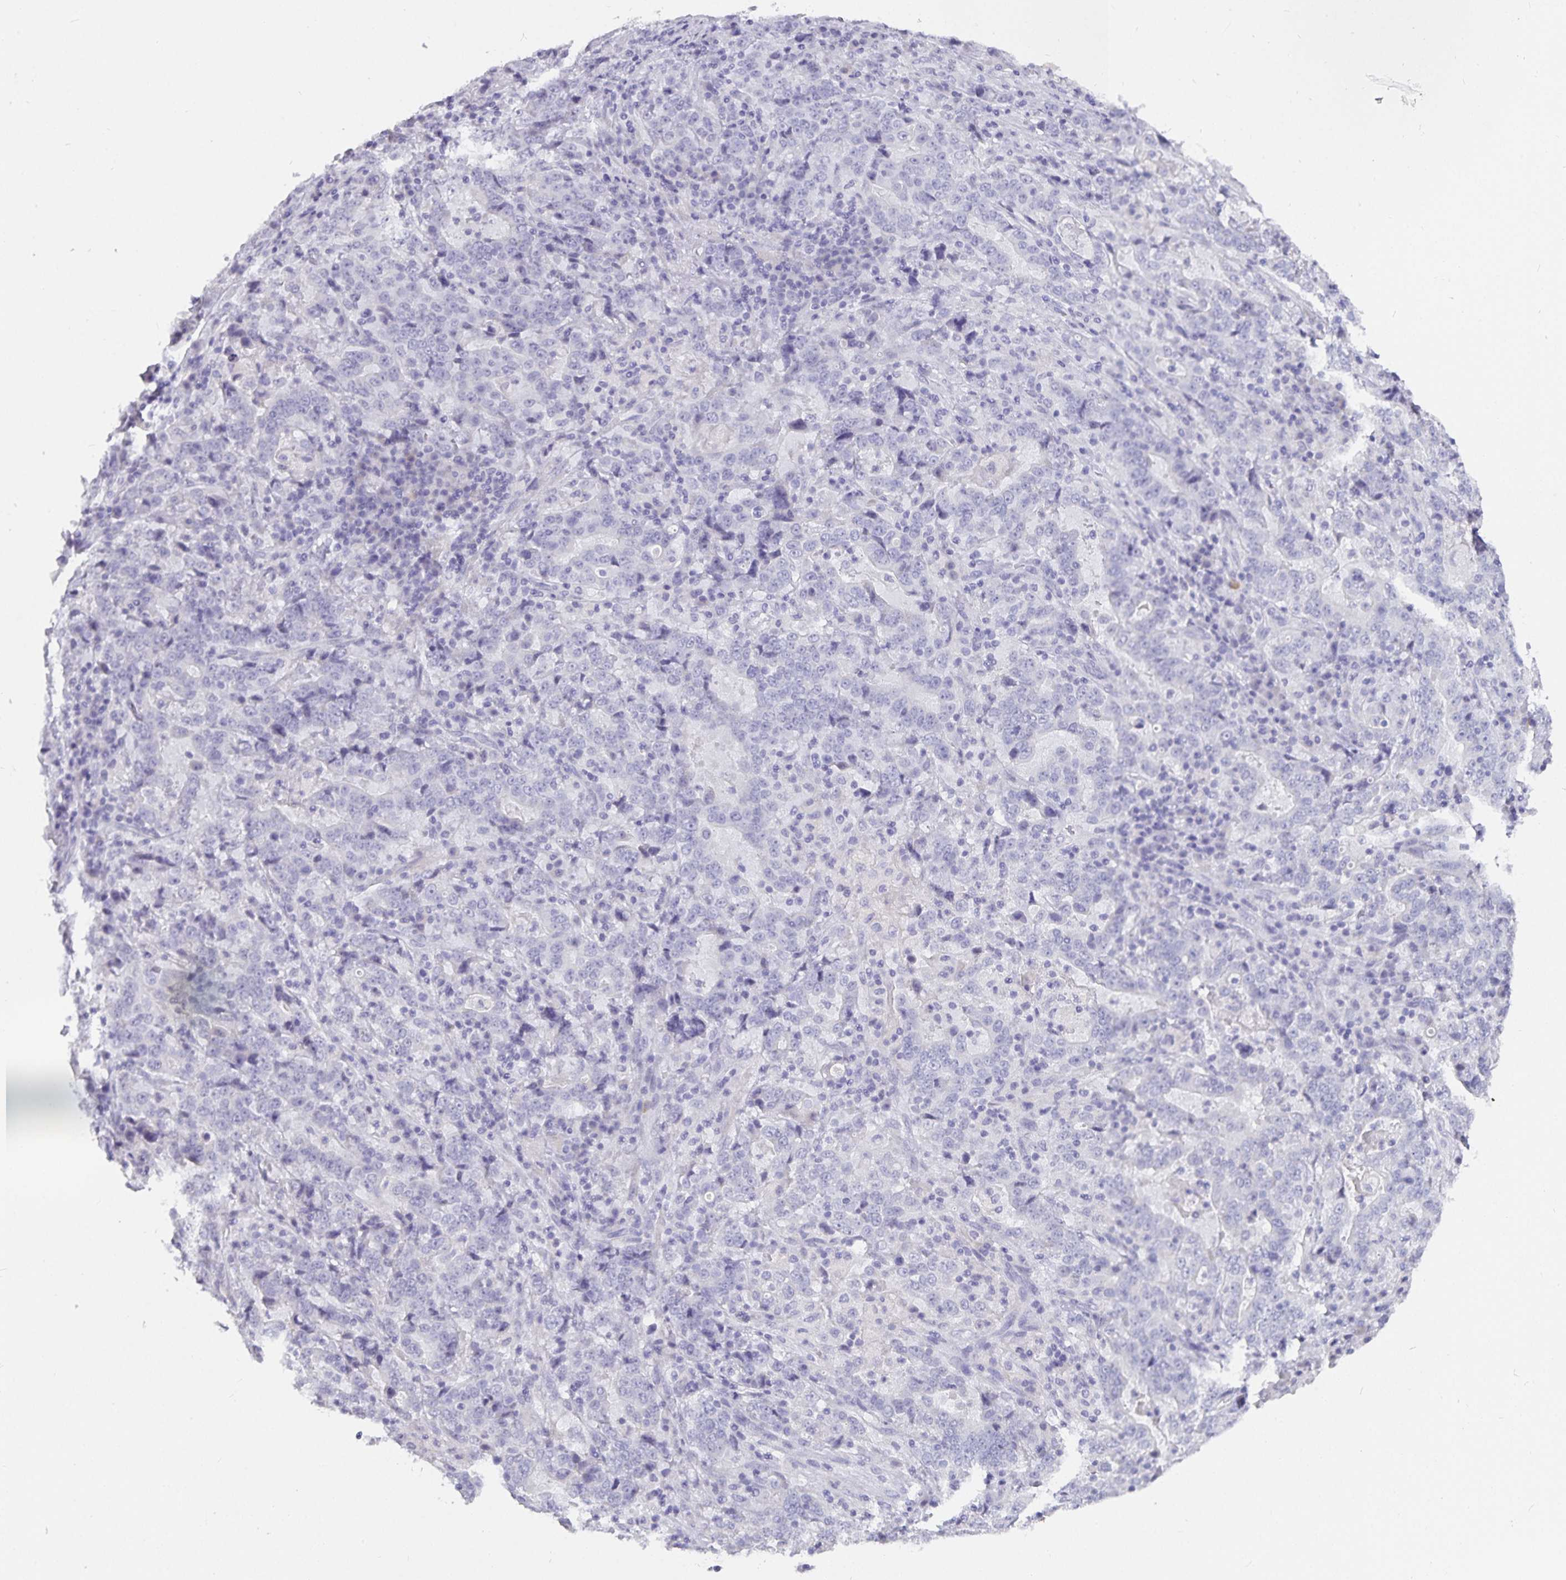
{"staining": {"intensity": "negative", "quantity": "none", "location": "none"}, "tissue": "stomach cancer", "cell_type": "Tumor cells", "image_type": "cancer", "snomed": [{"axis": "morphology", "description": "Normal tissue, NOS"}, {"axis": "morphology", "description": "Adenocarcinoma, NOS"}, {"axis": "topography", "description": "Stomach, upper"}, {"axis": "topography", "description": "Stomach"}], "caption": "DAB immunohistochemical staining of human stomach cancer shows no significant positivity in tumor cells.", "gene": "CA12", "patient": {"sex": "male", "age": 59}}